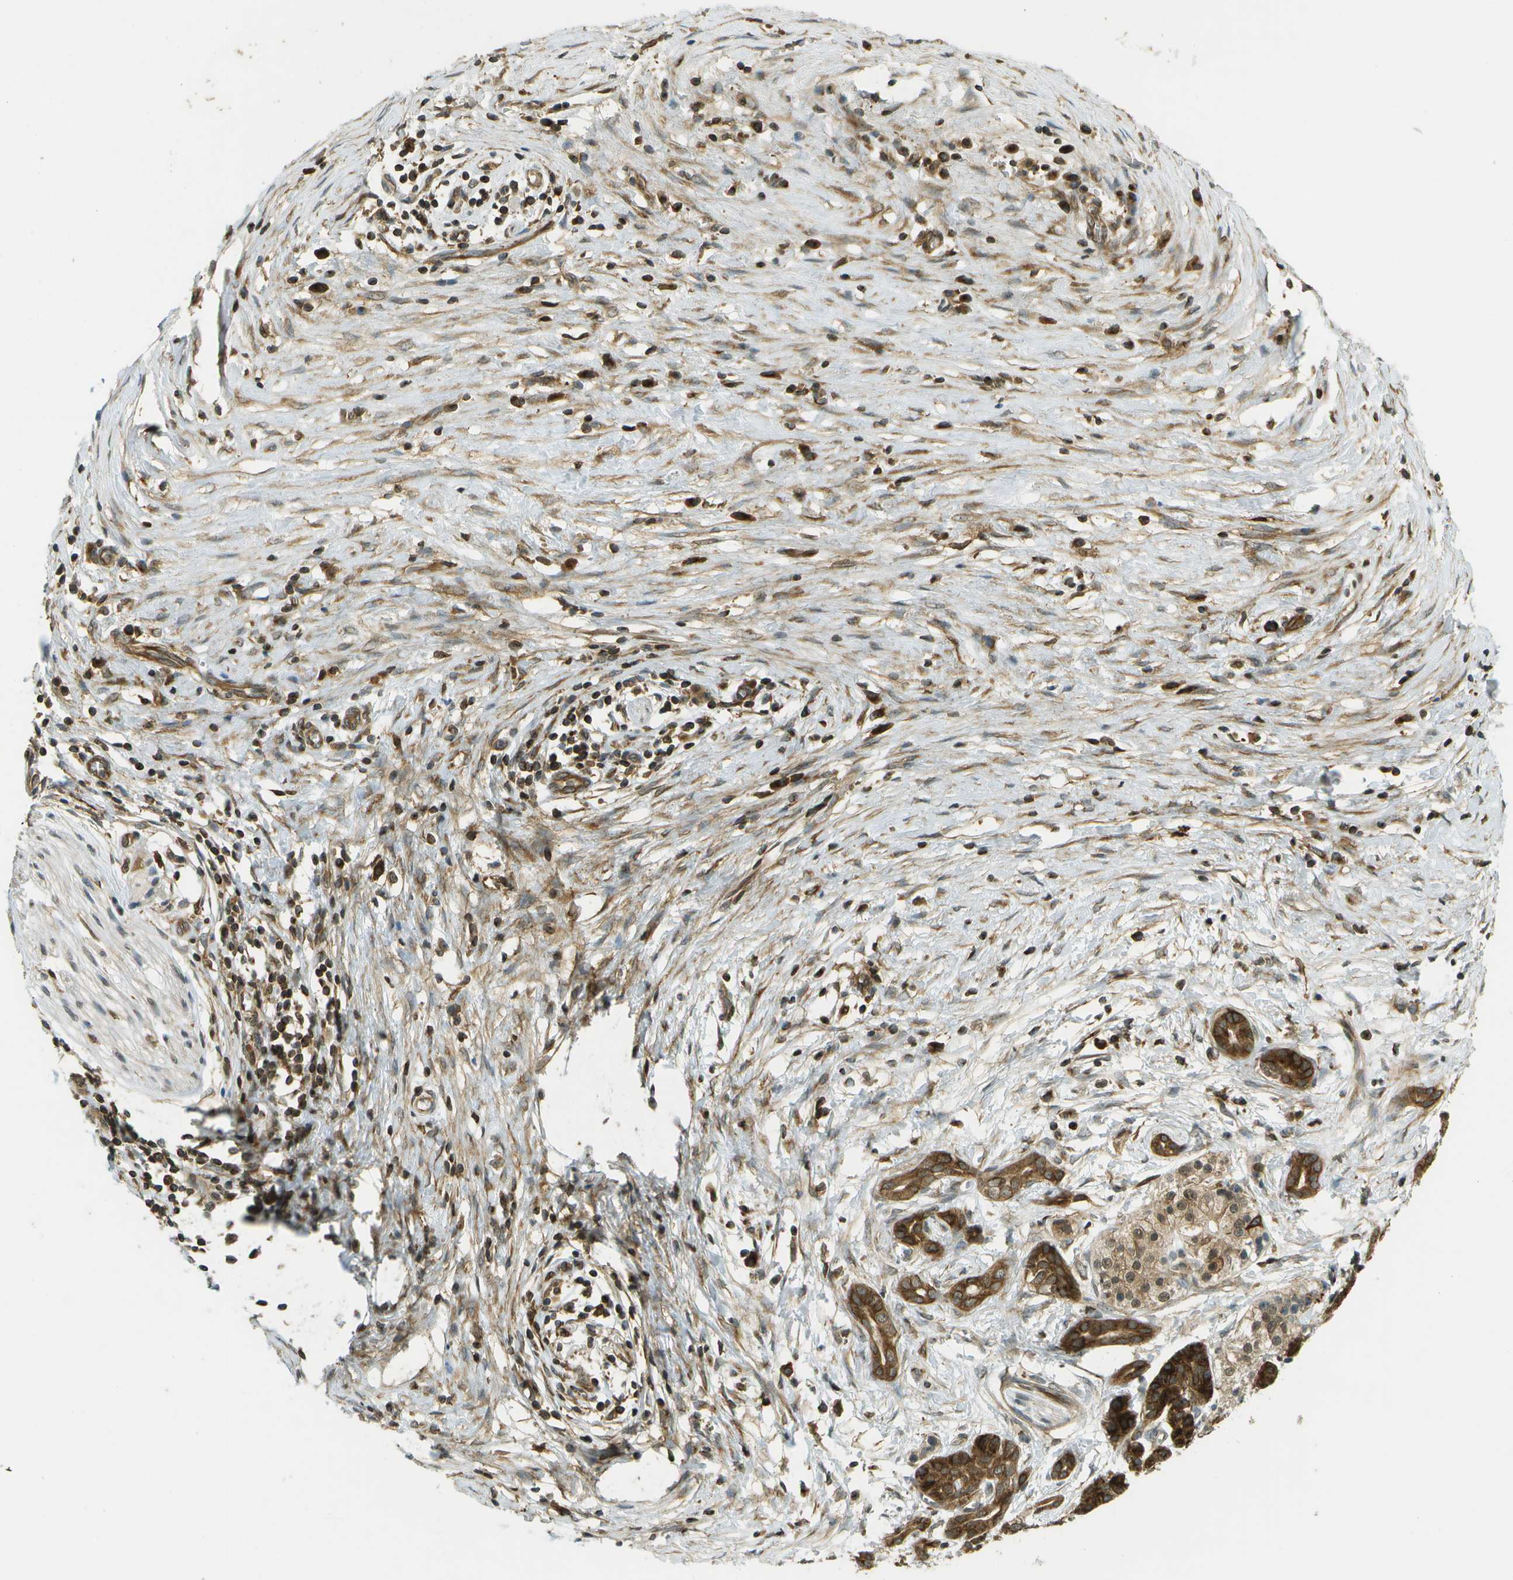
{"staining": {"intensity": "strong", "quantity": "25%-75%", "location": "cytoplasmic/membranous"}, "tissue": "pancreatic cancer", "cell_type": "Tumor cells", "image_type": "cancer", "snomed": [{"axis": "morphology", "description": "Adenocarcinoma, NOS"}, {"axis": "topography", "description": "Pancreas"}], "caption": "The histopathology image reveals staining of pancreatic cancer (adenocarcinoma), revealing strong cytoplasmic/membranous protein expression (brown color) within tumor cells.", "gene": "TMTC1", "patient": {"sex": "female", "age": 70}}